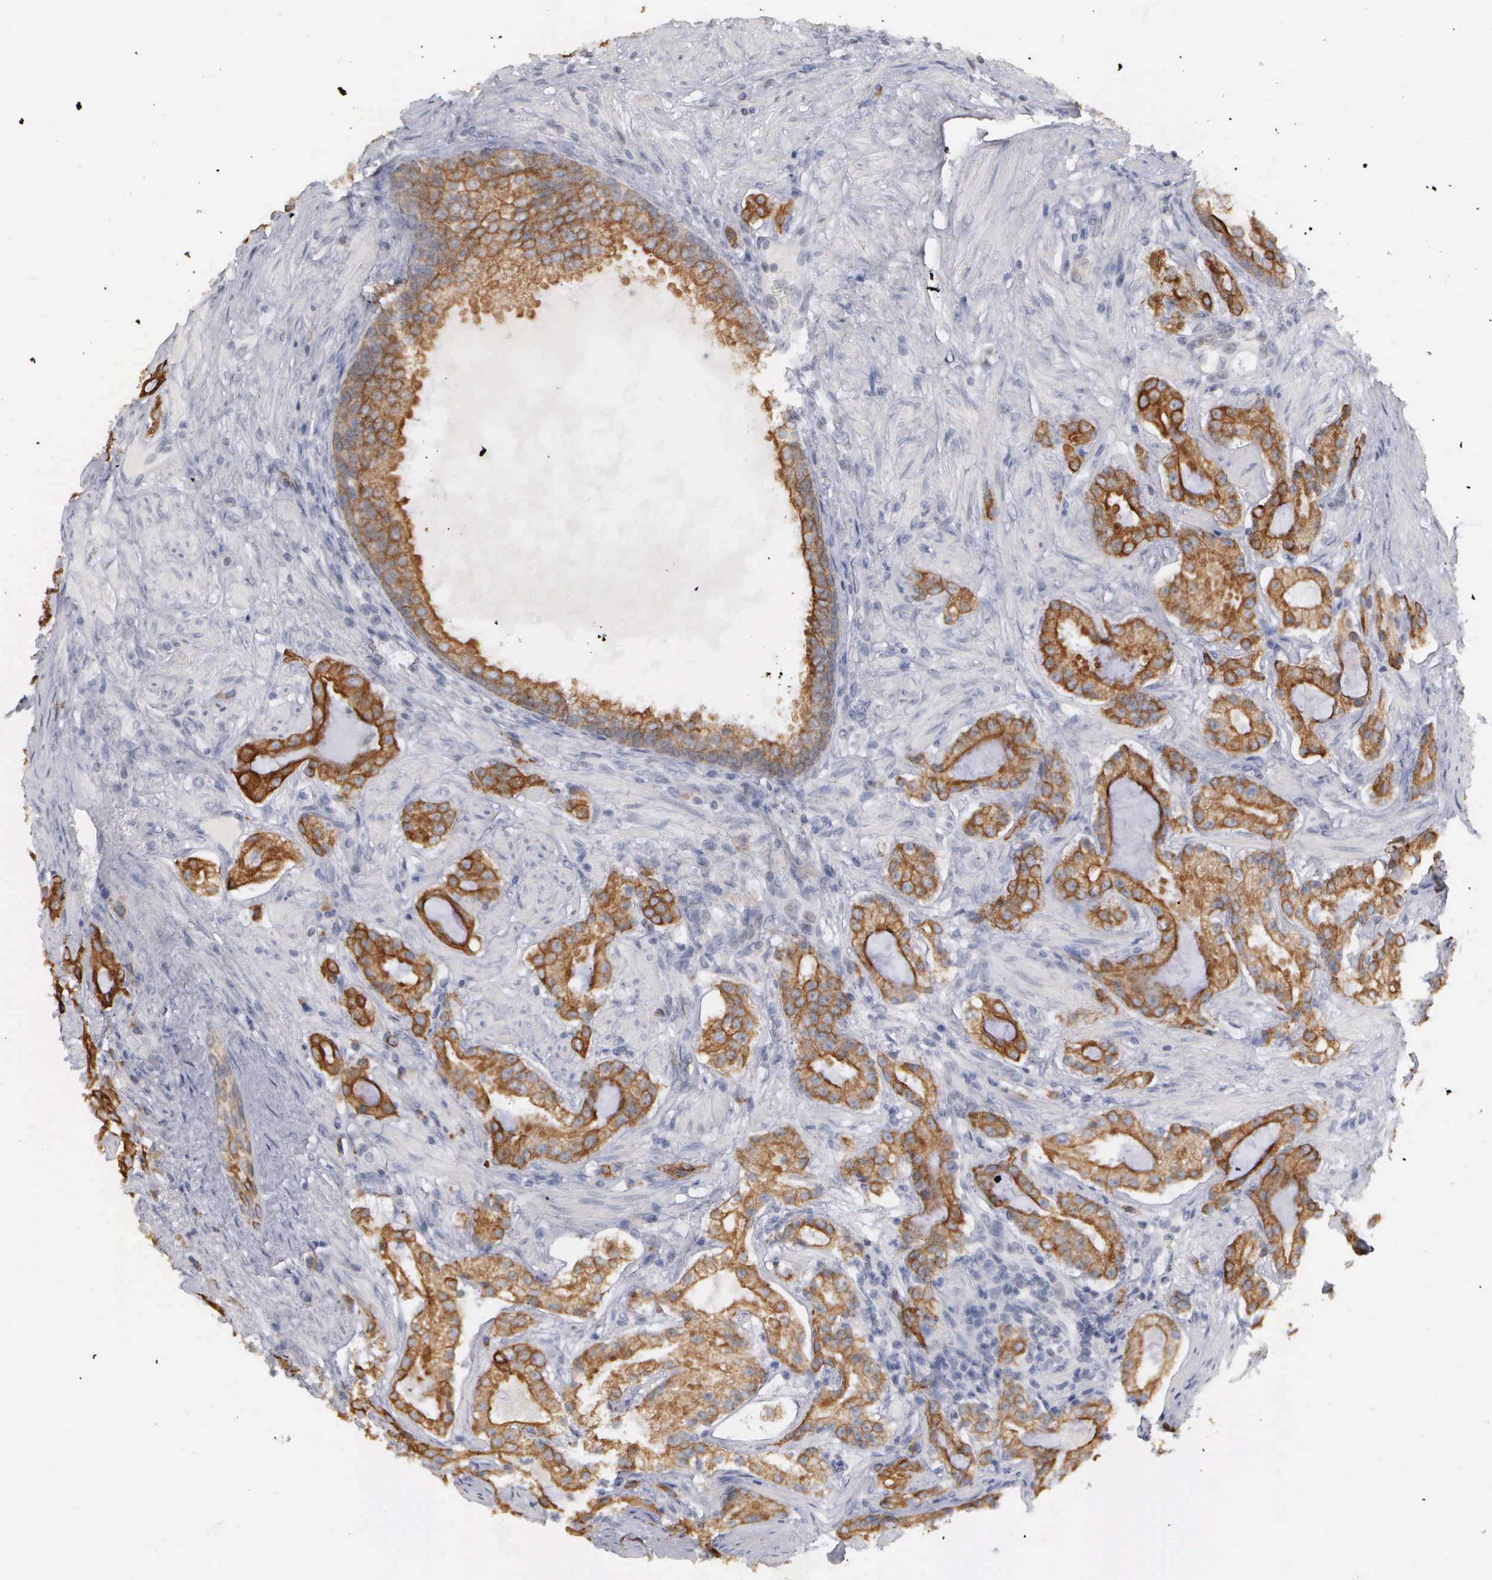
{"staining": {"intensity": "moderate", "quantity": ">75%", "location": "cytoplasmic/membranous"}, "tissue": "prostate cancer", "cell_type": "Tumor cells", "image_type": "cancer", "snomed": [{"axis": "morphology", "description": "Adenocarcinoma, Medium grade"}, {"axis": "topography", "description": "Prostate"}], "caption": "Approximately >75% of tumor cells in medium-grade adenocarcinoma (prostate) demonstrate moderate cytoplasmic/membranous protein positivity as visualized by brown immunohistochemical staining.", "gene": "WDR89", "patient": {"sex": "male", "age": 72}}